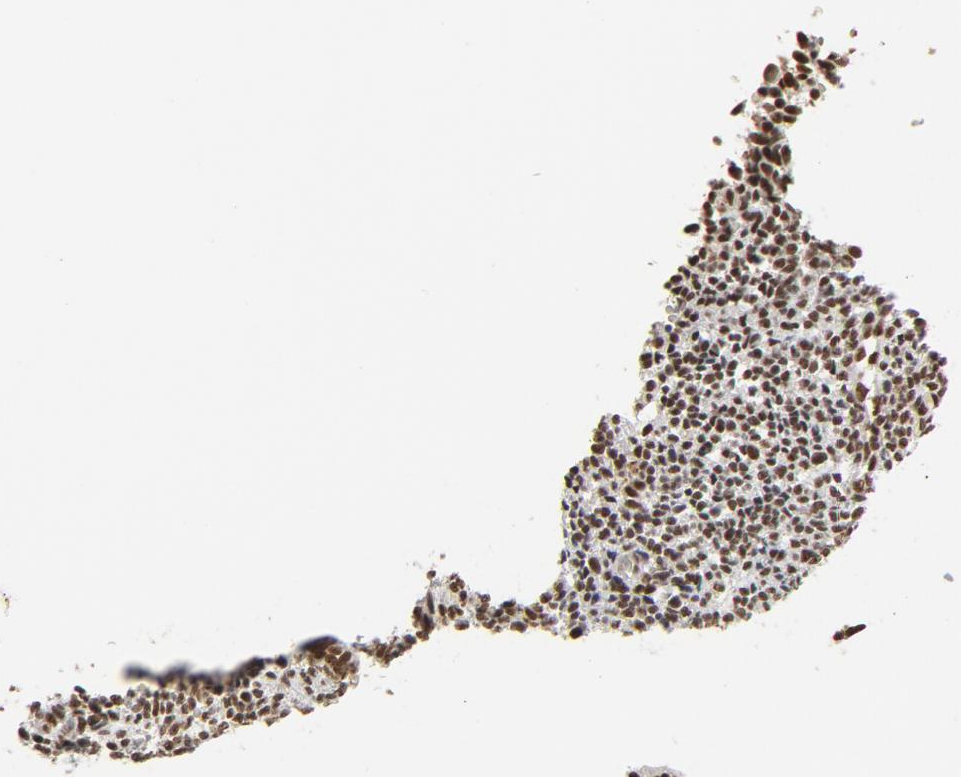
{"staining": {"intensity": "moderate", "quantity": ">75%", "location": "nuclear"}, "tissue": "endometrium", "cell_type": "Cells in endometrial stroma", "image_type": "normal", "snomed": [{"axis": "morphology", "description": "Normal tissue, NOS"}, {"axis": "topography", "description": "Endometrium"}], "caption": "High-magnification brightfield microscopy of normal endometrium stained with DAB (3,3'-diaminobenzidine) (brown) and counterstained with hematoxylin (blue). cells in endometrial stroma exhibit moderate nuclear positivity is identified in about>75% of cells.", "gene": "MRE11", "patient": {"sex": "female", "age": 27}}